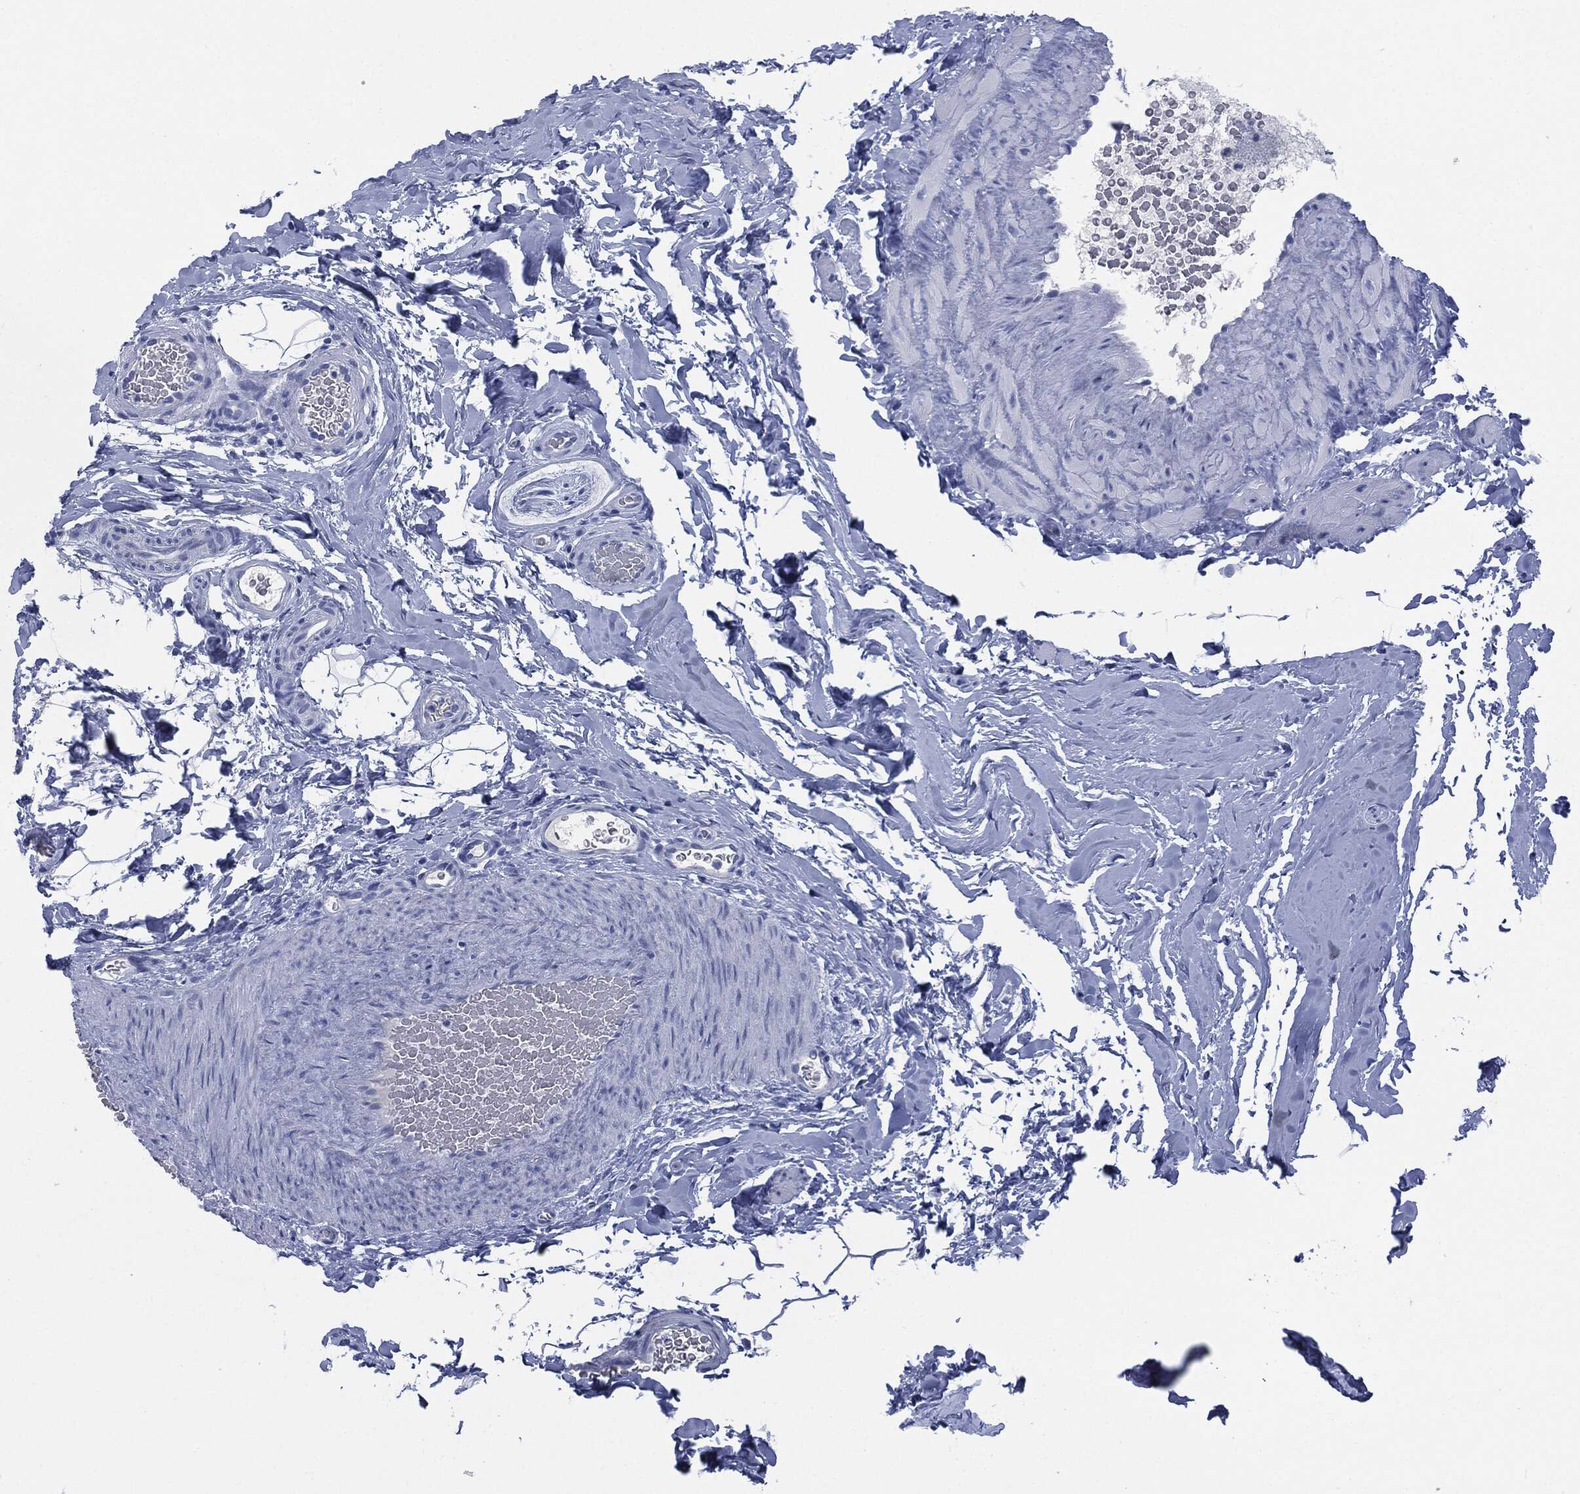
{"staining": {"intensity": "negative", "quantity": "none", "location": "none"}, "tissue": "adipose tissue", "cell_type": "Adipocytes", "image_type": "normal", "snomed": [{"axis": "morphology", "description": "Normal tissue, NOS"}, {"axis": "topography", "description": "Soft tissue"}, {"axis": "topography", "description": "Vascular tissue"}], "caption": "Adipocytes show no significant expression in normal adipose tissue. The staining was performed using DAB (3,3'-diaminobenzidine) to visualize the protein expression in brown, while the nuclei were stained in blue with hematoxylin (Magnification: 20x).", "gene": "MUC16", "patient": {"sex": "male", "age": 41}}